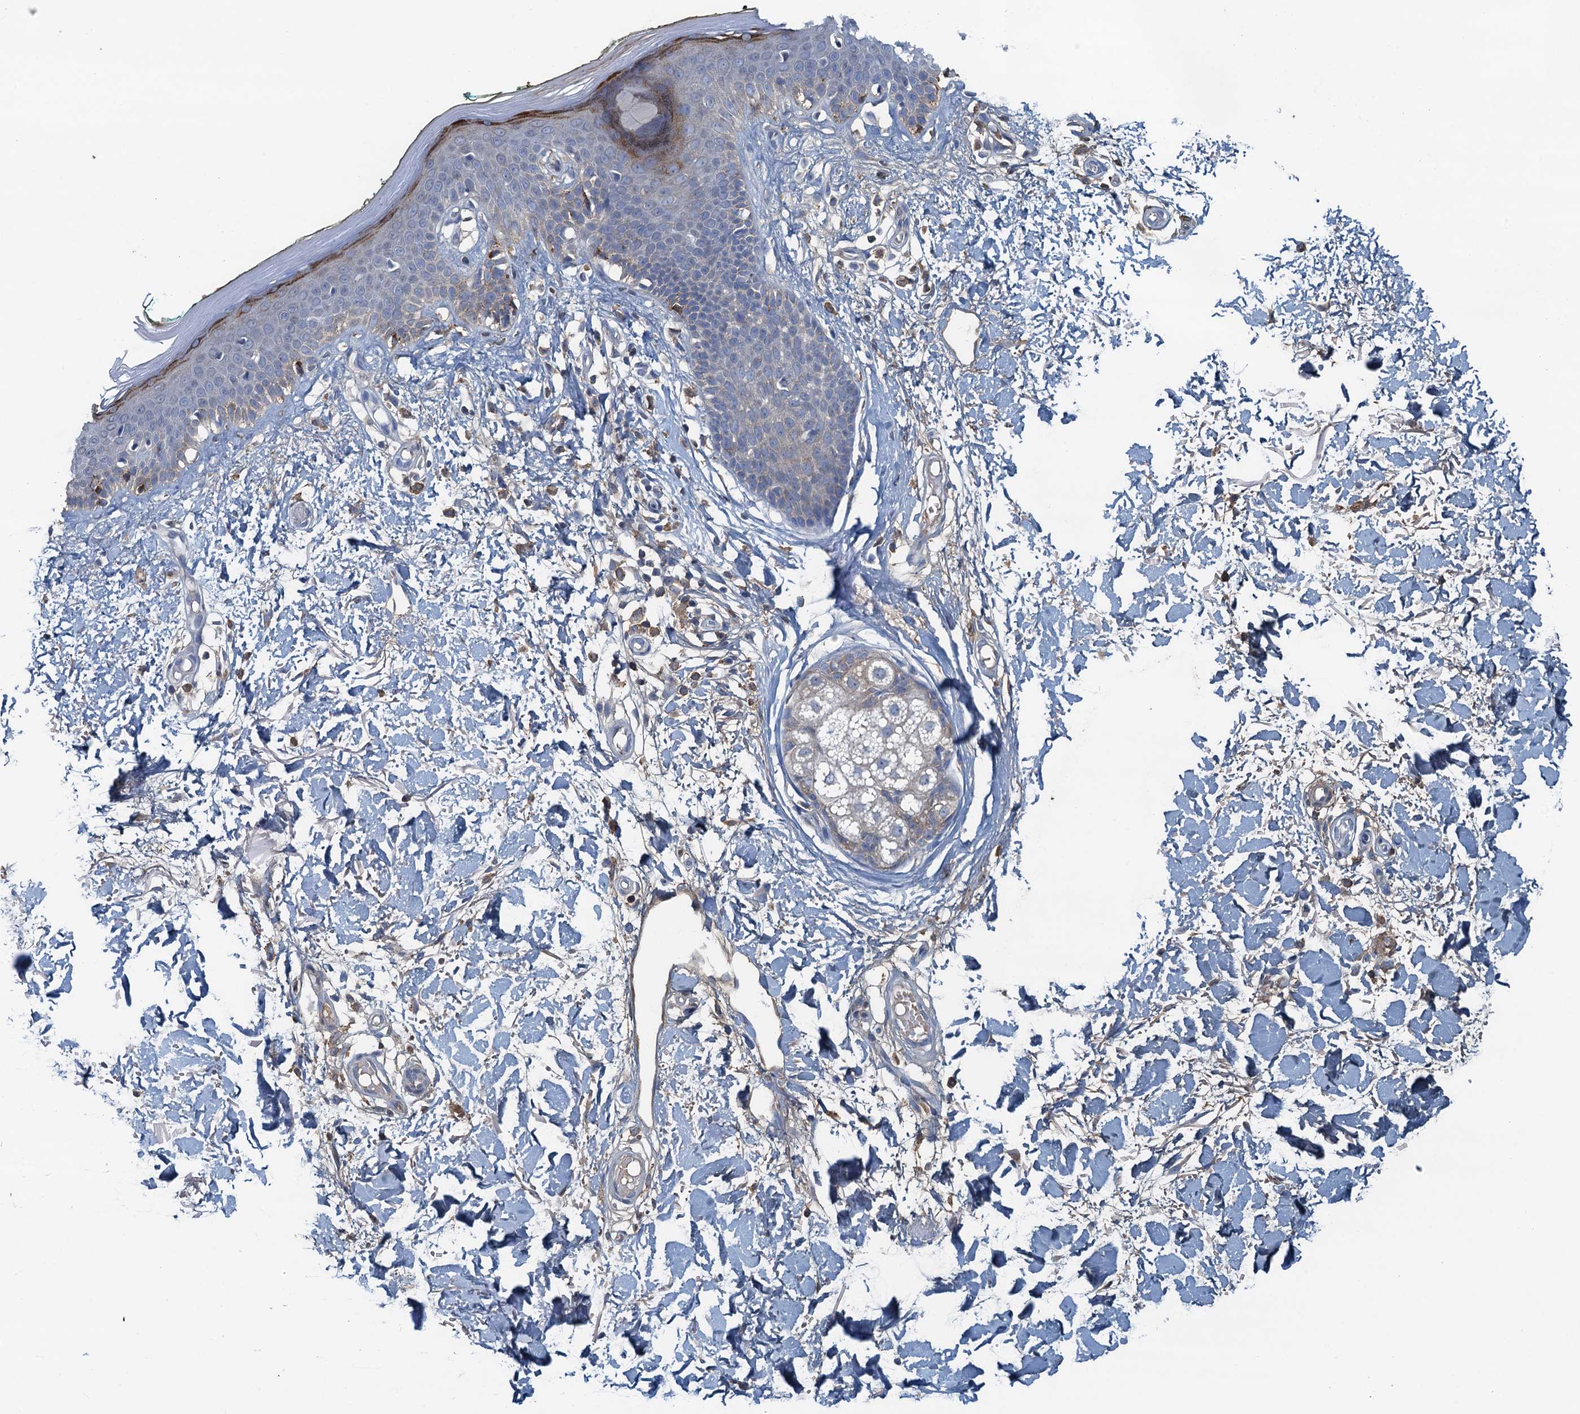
{"staining": {"intensity": "weak", "quantity": ">75%", "location": "cytoplasmic/membranous"}, "tissue": "skin", "cell_type": "Fibroblasts", "image_type": "normal", "snomed": [{"axis": "morphology", "description": "Normal tissue, NOS"}, {"axis": "topography", "description": "Skin"}], "caption": "Normal skin shows weak cytoplasmic/membranous staining in approximately >75% of fibroblasts, visualized by immunohistochemistry.", "gene": "LSM14B", "patient": {"sex": "male", "age": 62}}